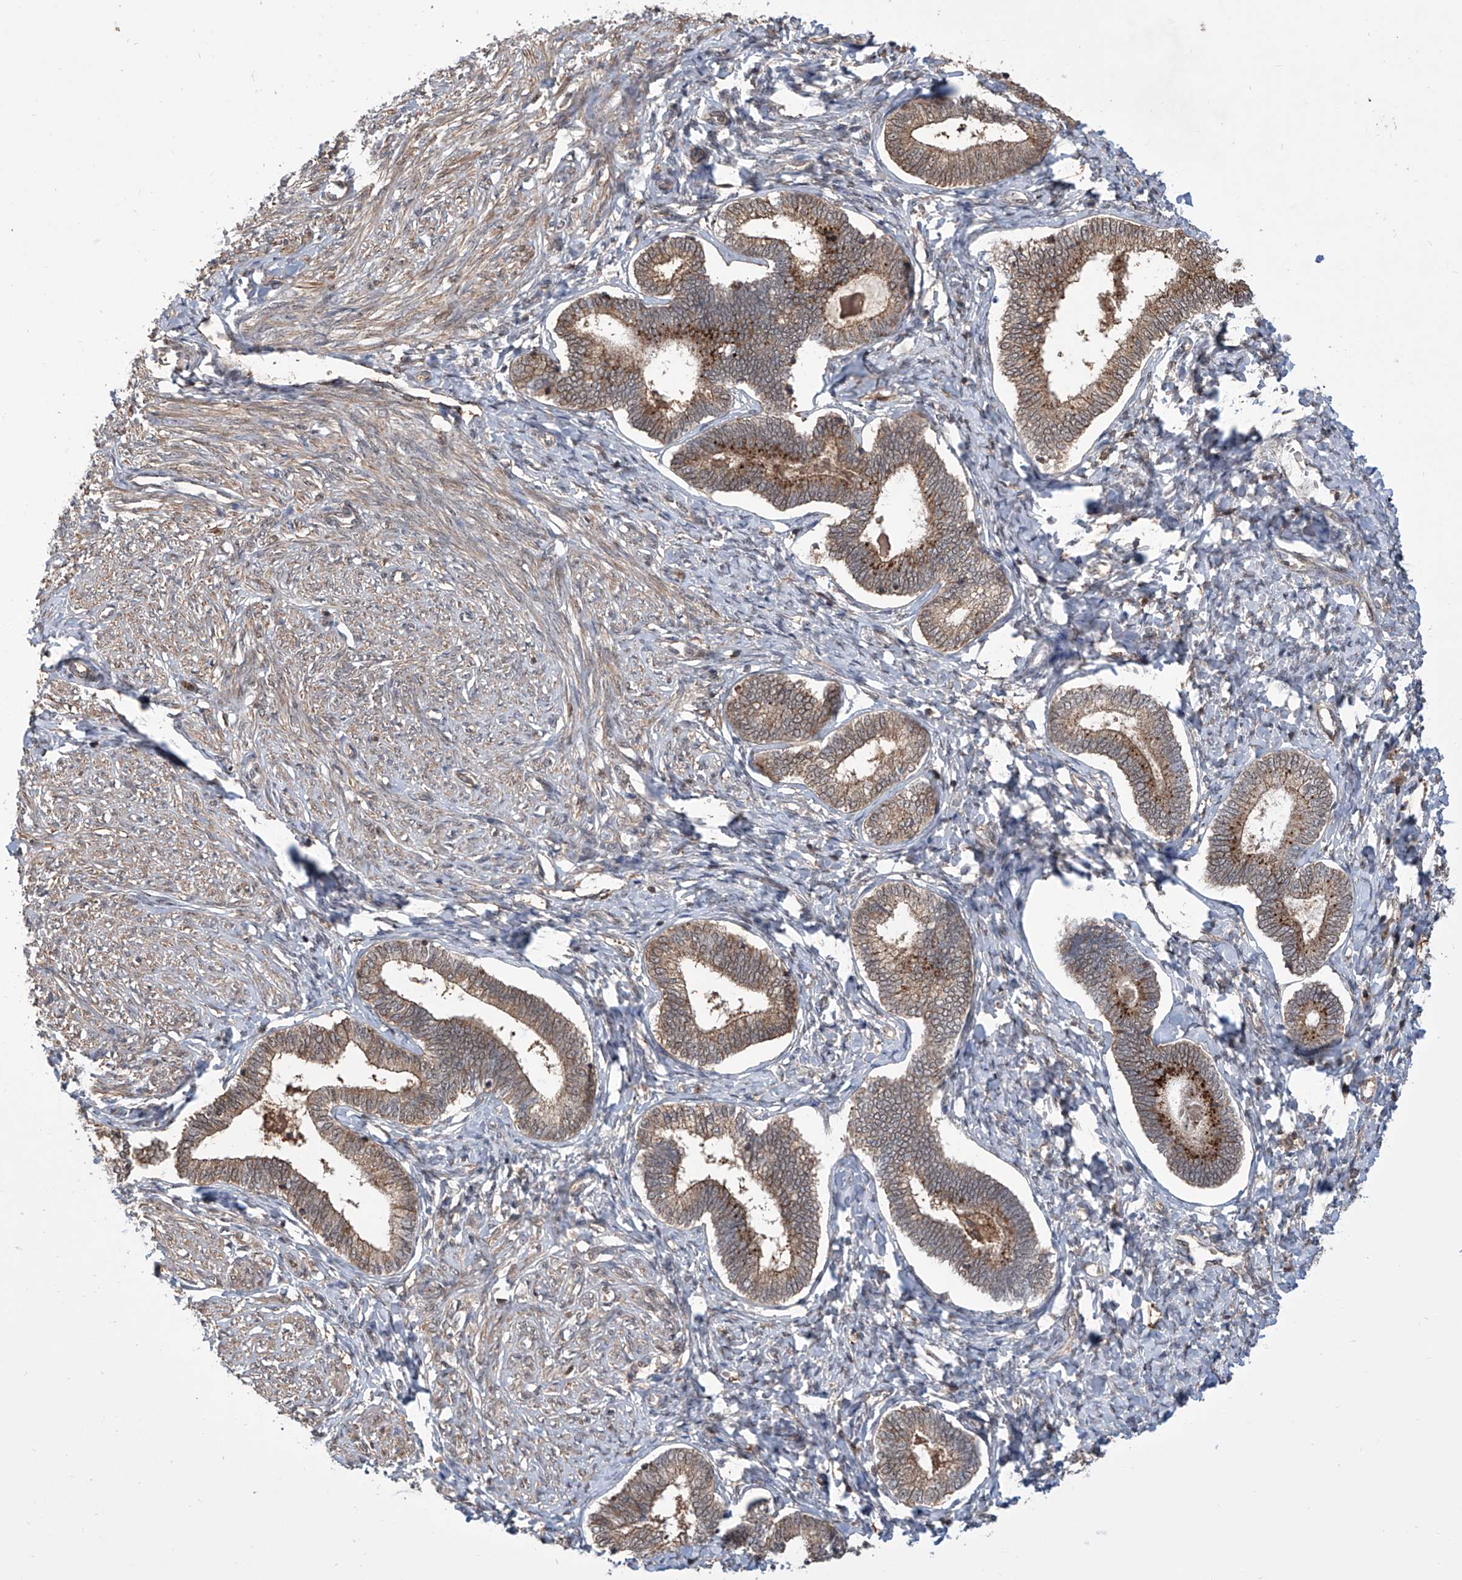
{"staining": {"intensity": "moderate", "quantity": "<25%", "location": "cytoplasmic/membranous"}, "tissue": "endometrium", "cell_type": "Cells in endometrial stroma", "image_type": "normal", "snomed": [{"axis": "morphology", "description": "Normal tissue, NOS"}, {"axis": "topography", "description": "Endometrium"}], "caption": "The photomicrograph reveals immunohistochemical staining of unremarkable endometrium. There is moderate cytoplasmic/membranous staining is present in approximately <25% of cells in endometrial stroma. (DAB = brown stain, brightfield microscopy at high magnification).", "gene": "HOXC8", "patient": {"sex": "female", "age": 72}}